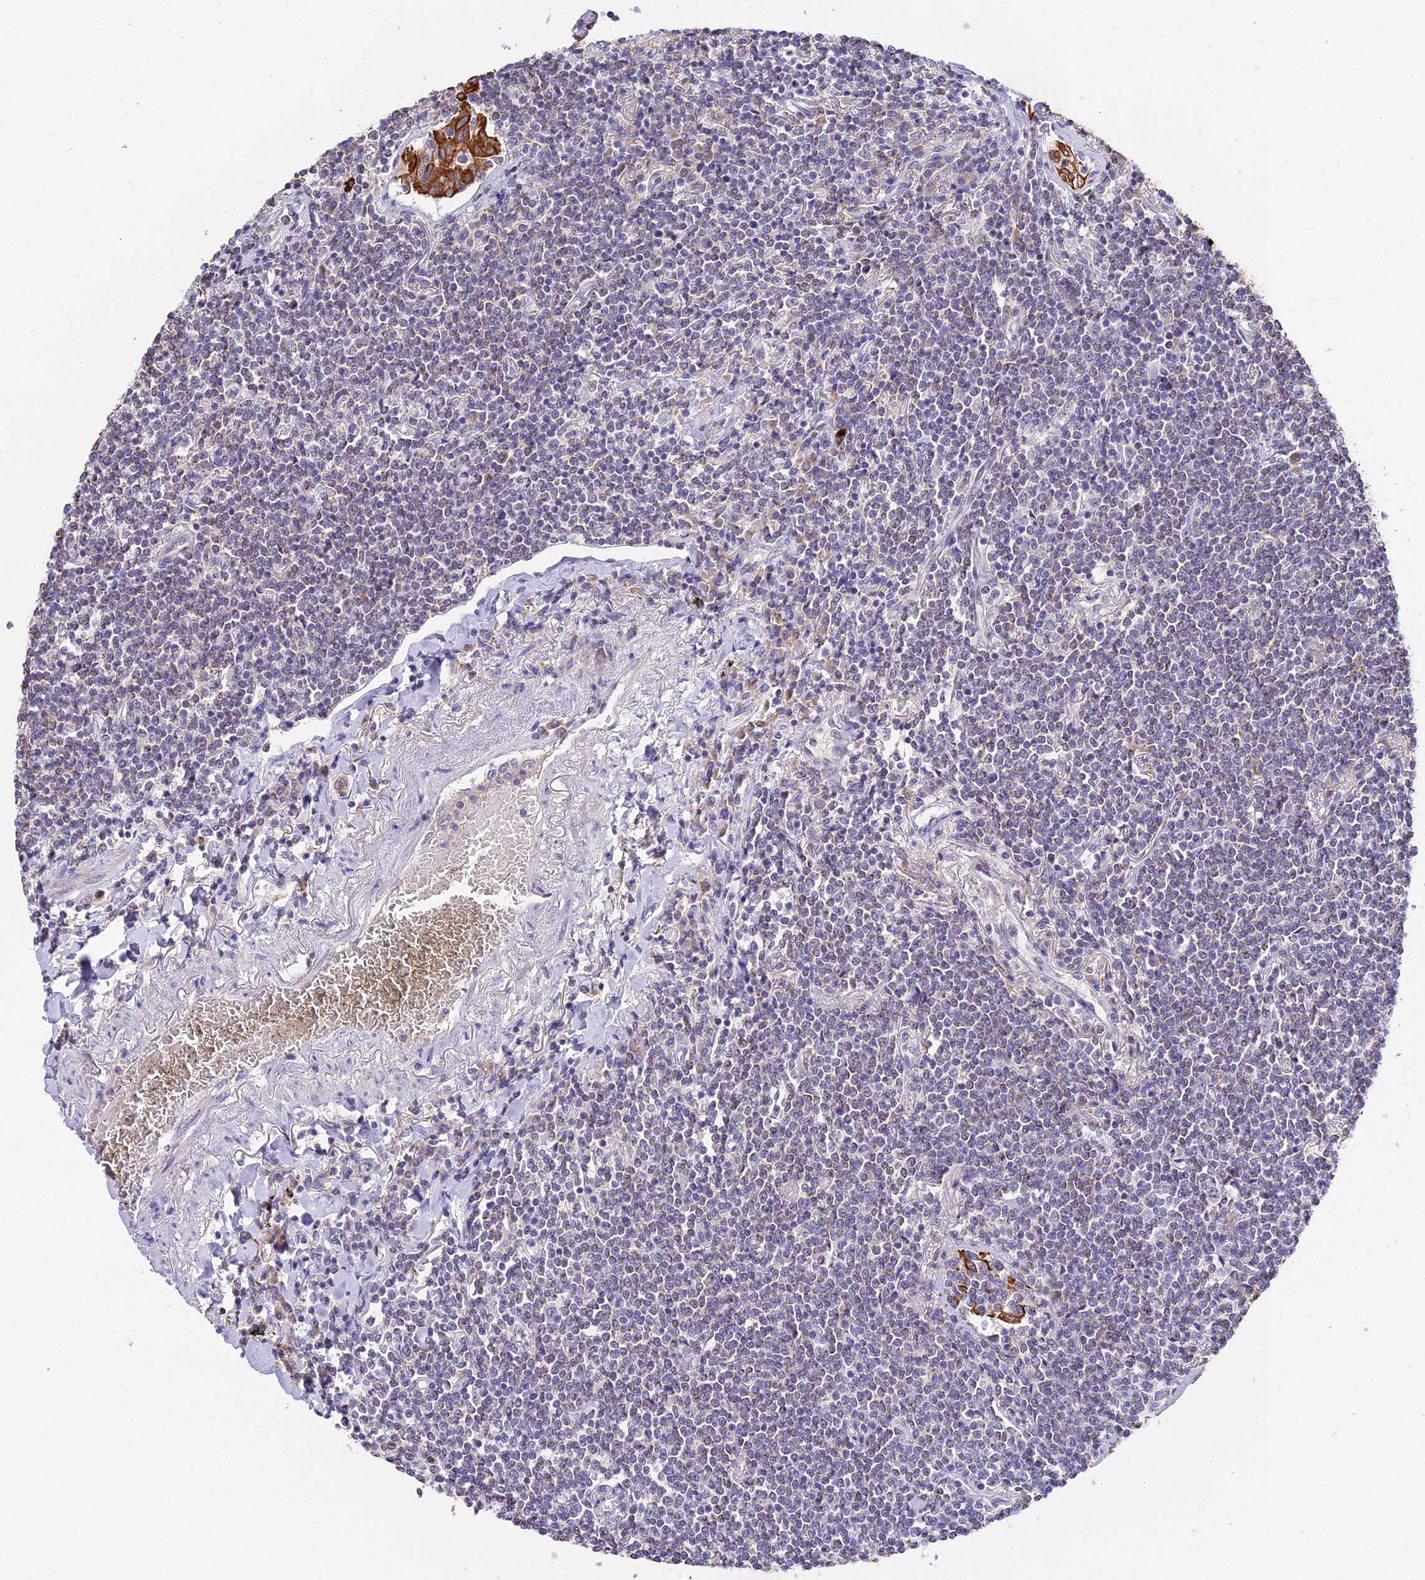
{"staining": {"intensity": "negative", "quantity": "none", "location": "none"}, "tissue": "lymphoma", "cell_type": "Tumor cells", "image_type": "cancer", "snomed": [{"axis": "morphology", "description": "Malignant lymphoma, non-Hodgkin's type, Low grade"}, {"axis": "topography", "description": "Lung"}], "caption": "Immunohistochemical staining of lymphoma demonstrates no significant staining in tumor cells.", "gene": "ZXDA", "patient": {"sex": "female", "age": 71}}